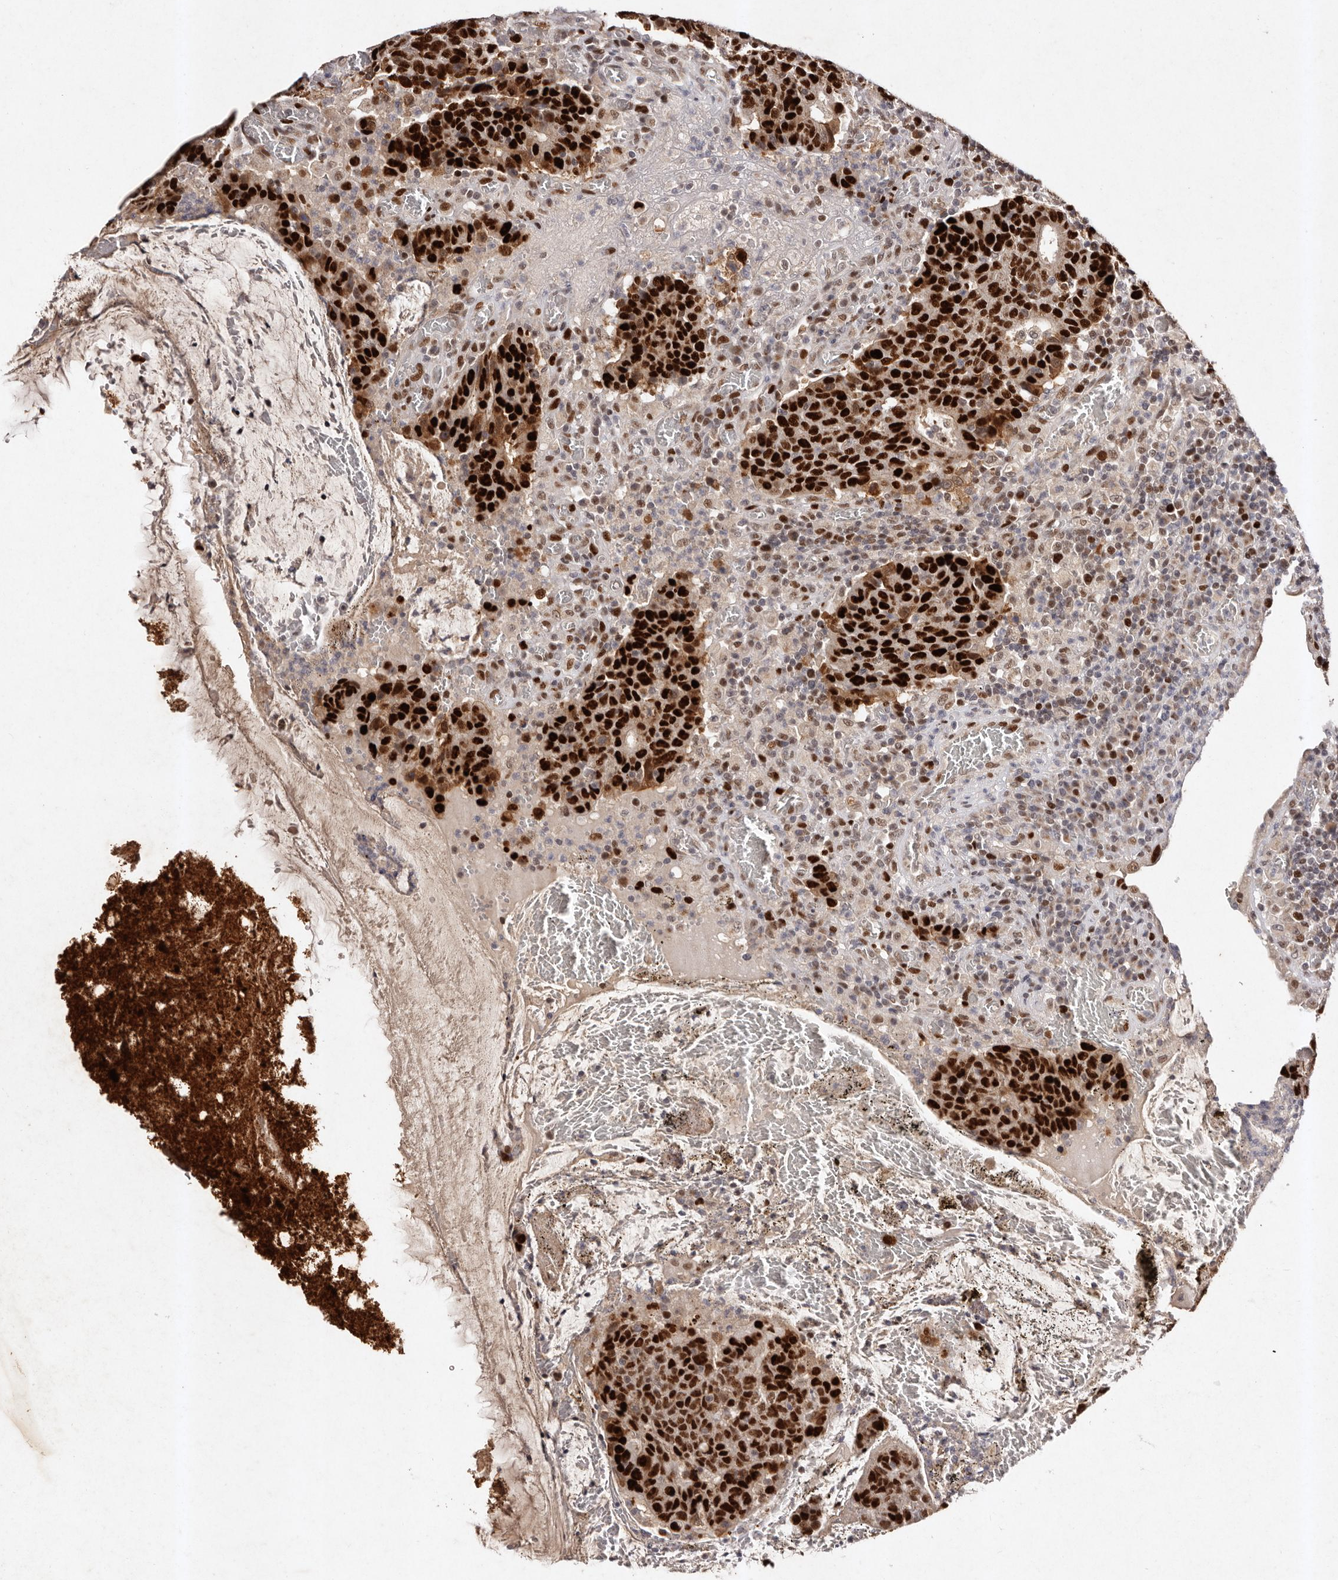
{"staining": {"intensity": "strong", "quantity": ">75%", "location": "nuclear"}, "tissue": "colorectal cancer", "cell_type": "Tumor cells", "image_type": "cancer", "snomed": [{"axis": "morphology", "description": "Adenocarcinoma, NOS"}, {"axis": "topography", "description": "Colon"}], "caption": "This image exhibits immunohistochemistry (IHC) staining of colorectal adenocarcinoma, with high strong nuclear staining in approximately >75% of tumor cells.", "gene": "KLF7", "patient": {"sex": "female", "age": 75}}